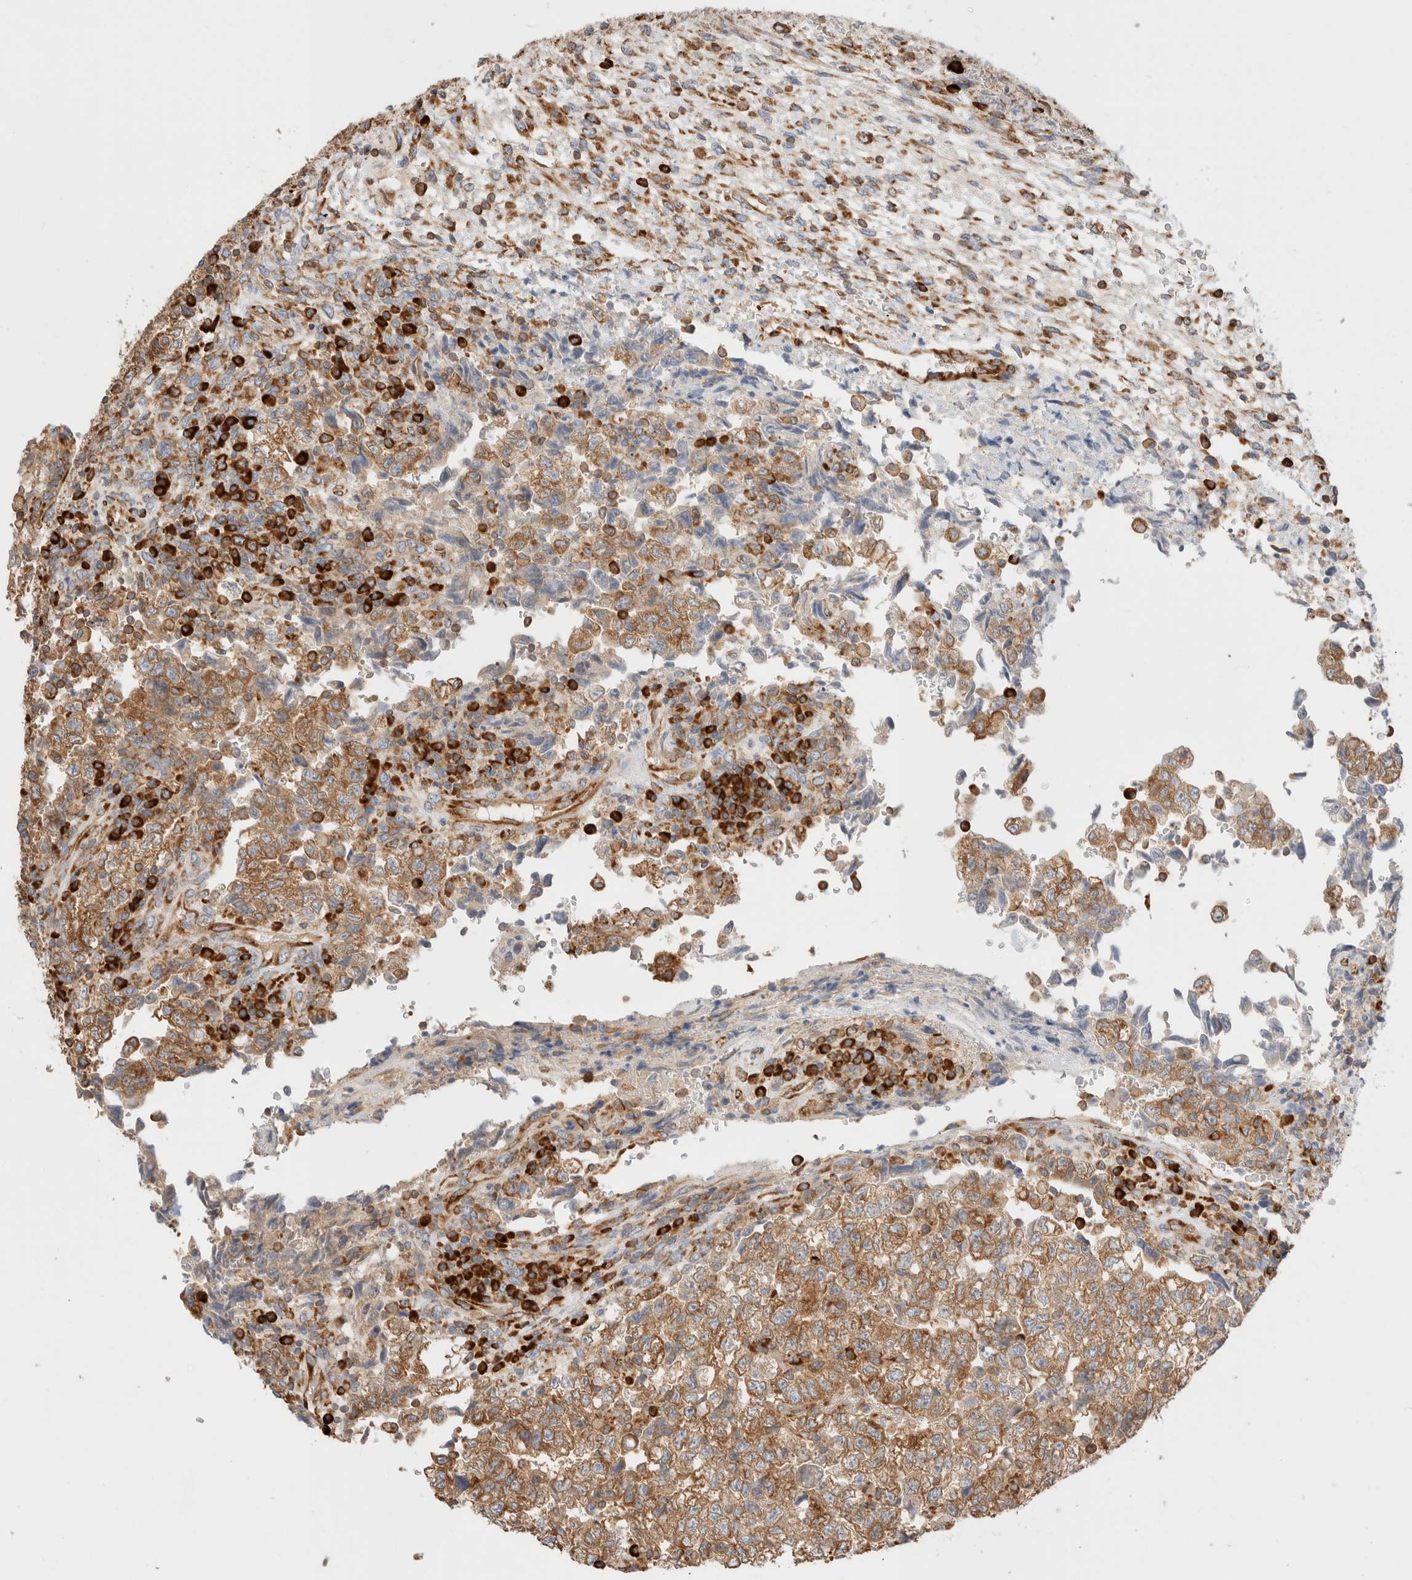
{"staining": {"intensity": "moderate", "quantity": ">75%", "location": "cytoplasmic/membranous"}, "tissue": "testis cancer", "cell_type": "Tumor cells", "image_type": "cancer", "snomed": [{"axis": "morphology", "description": "Normal tissue, NOS"}, {"axis": "morphology", "description": "Carcinoma, Embryonal, NOS"}, {"axis": "topography", "description": "Testis"}], "caption": "This is a photomicrograph of immunohistochemistry staining of testis cancer, which shows moderate staining in the cytoplasmic/membranous of tumor cells.", "gene": "ZC2HC1A", "patient": {"sex": "male", "age": 36}}